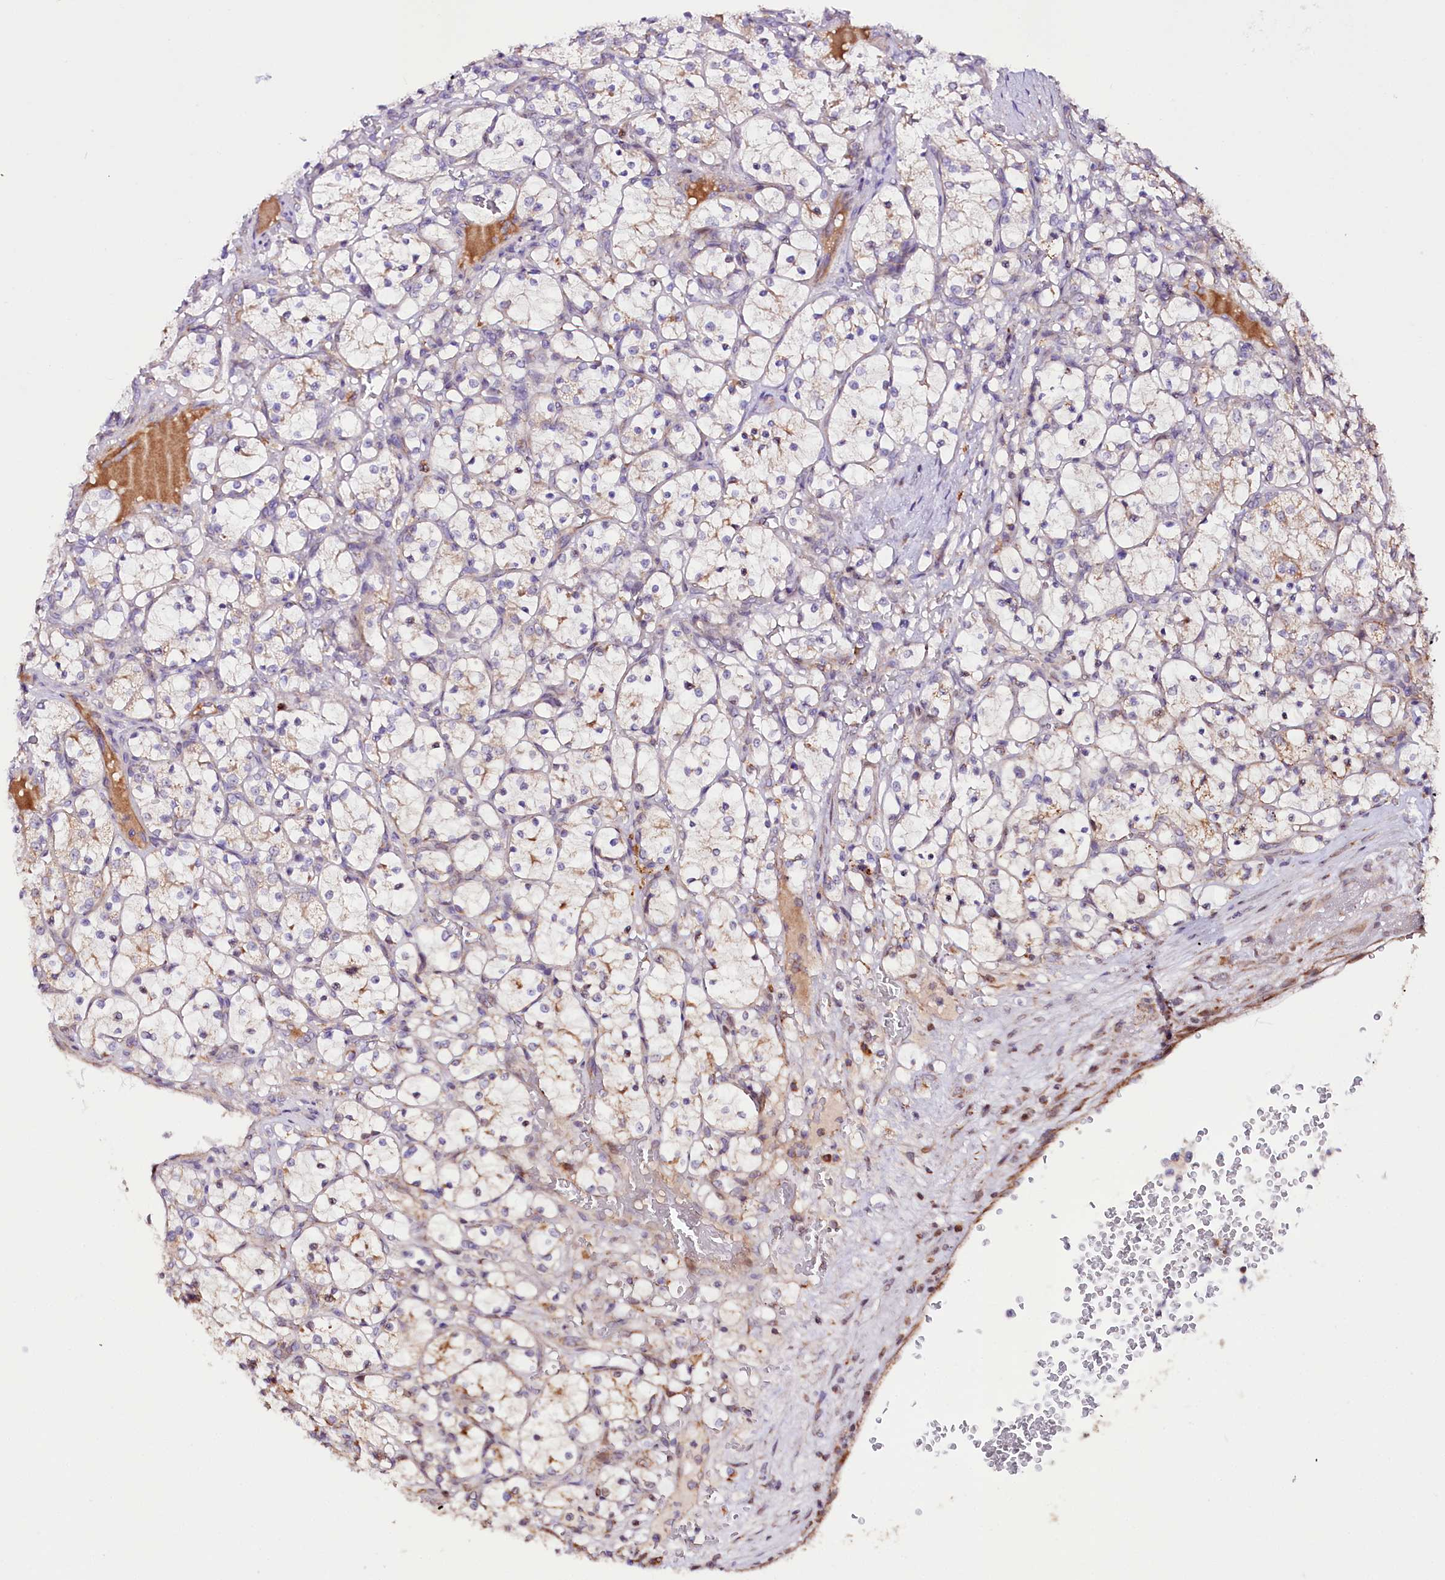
{"staining": {"intensity": "weak", "quantity": "<25%", "location": "cytoplasmic/membranous"}, "tissue": "renal cancer", "cell_type": "Tumor cells", "image_type": "cancer", "snomed": [{"axis": "morphology", "description": "Adenocarcinoma, NOS"}, {"axis": "topography", "description": "Kidney"}], "caption": "The immunohistochemistry micrograph has no significant staining in tumor cells of renal adenocarcinoma tissue.", "gene": "ST7", "patient": {"sex": "female", "age": 69}}